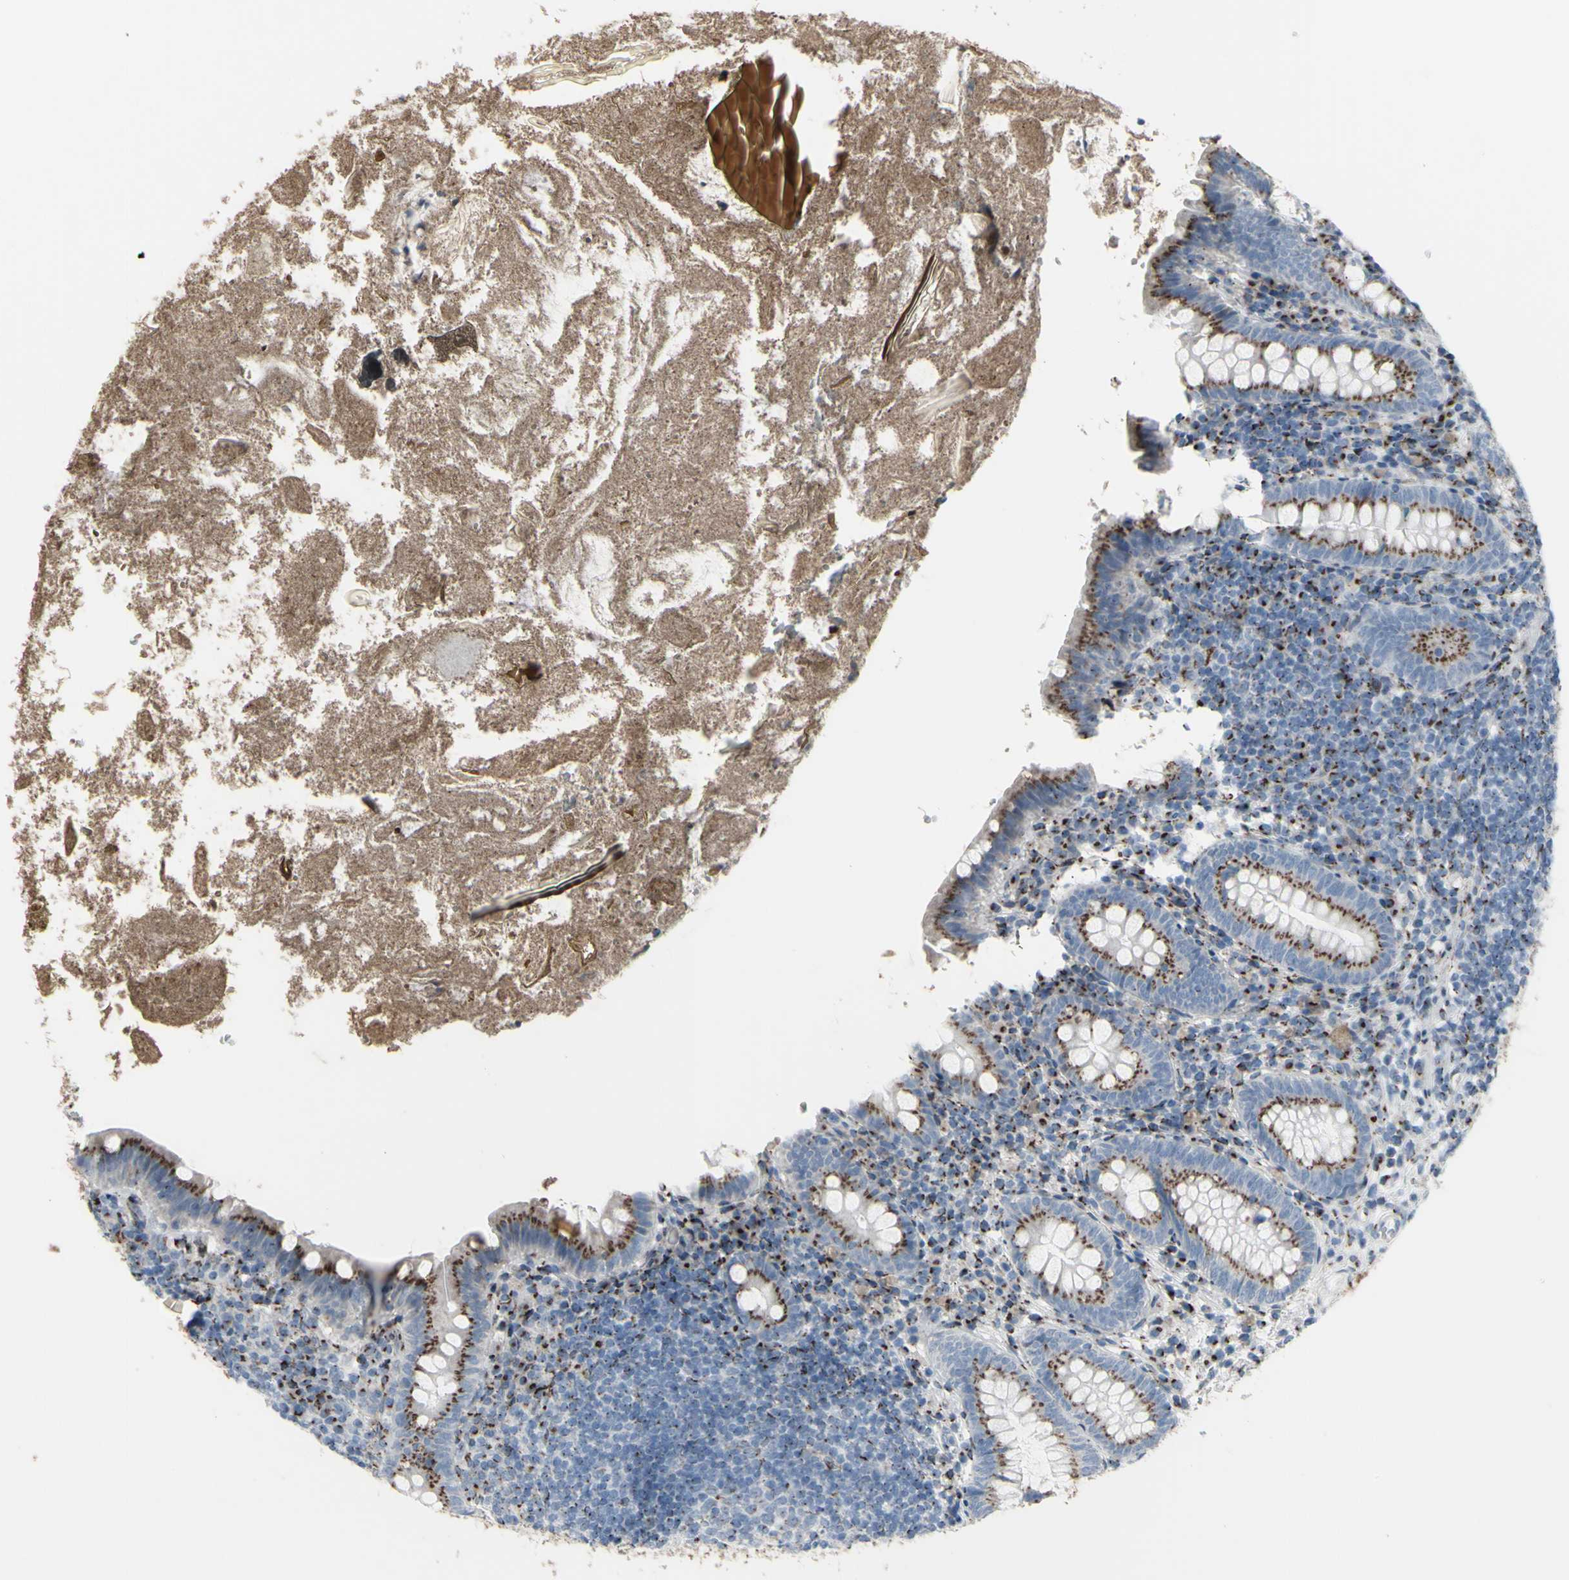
{"staining": {"intensity": "strong", "quantity": ">75%", "location": "cytoplasmic/membranous"}, "tissue": "appendix", "cell_type": "Glandular cells", "image_type": "normal", "snomed": [{"axis": "morphology", "description": "Normal tissue, NOS"}, {"axis": "topography", "description": "Appendix"}], "caption": "Immunohistochemical staining of normal human appendix displays strong cytoplasmic/membranous protein positivity in approximately >75% of glandular cells. (DAB (3,3'-diaminobenzidine) = brown stain, brightfield microscopy at high magnification).", "gene": "GLG1", "patient": {"sex": "male", "age": 52}}